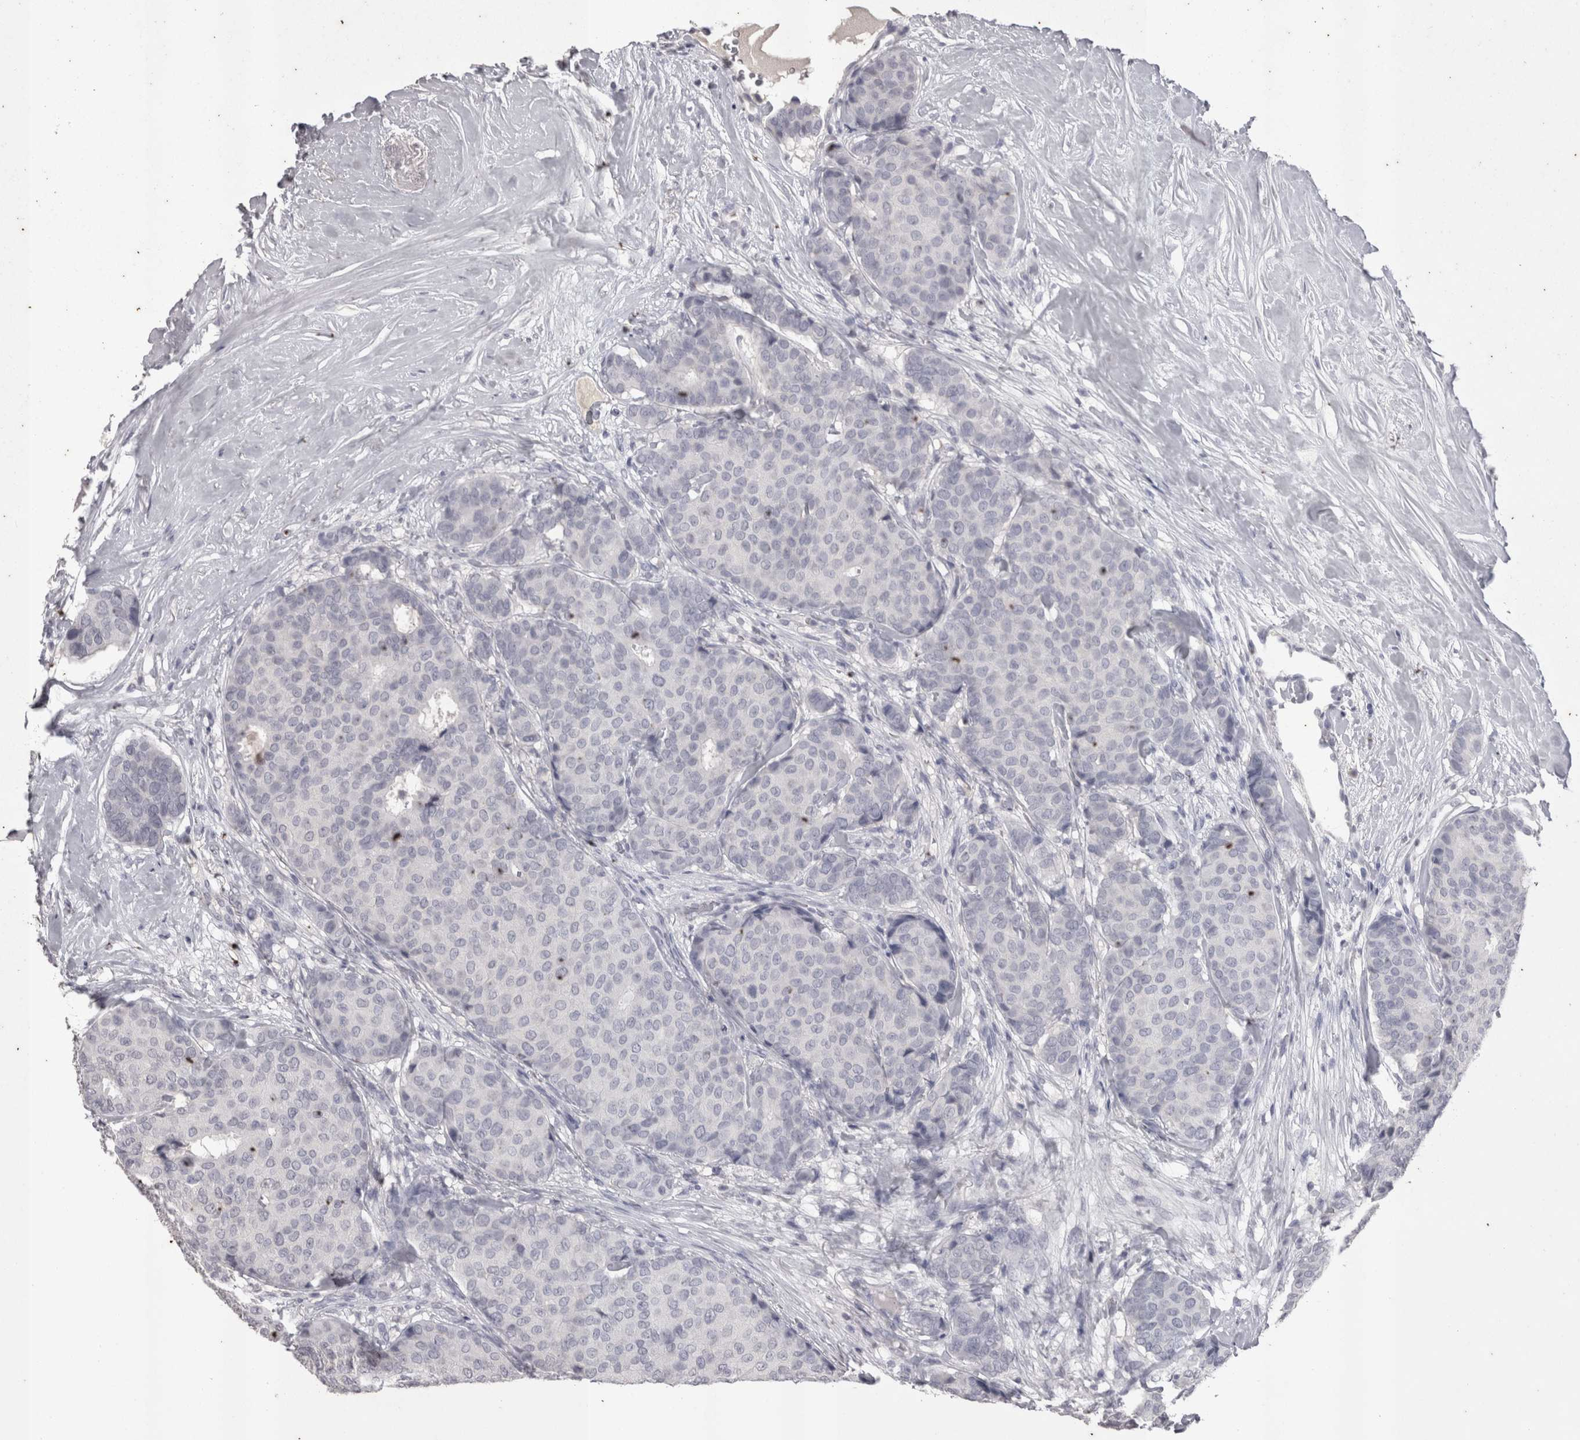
{"staining": {"intensity": "negative", "quantity": "none", "location": "none"}, "tissue": "breast cancer", "cell_type": "Tumor cells", "image_type": "cancer", "snomed": [{"axis": "morphology", "description": "Duct carcinoma"}, {"axis": "topography", "description": "Breast"}], "caption": "The immunohistochemistry image has no significant positivity in tumor cells of breast cancer tissue.", "gene": "LAX1", "patient": {"sex": "female", "age": 75}}